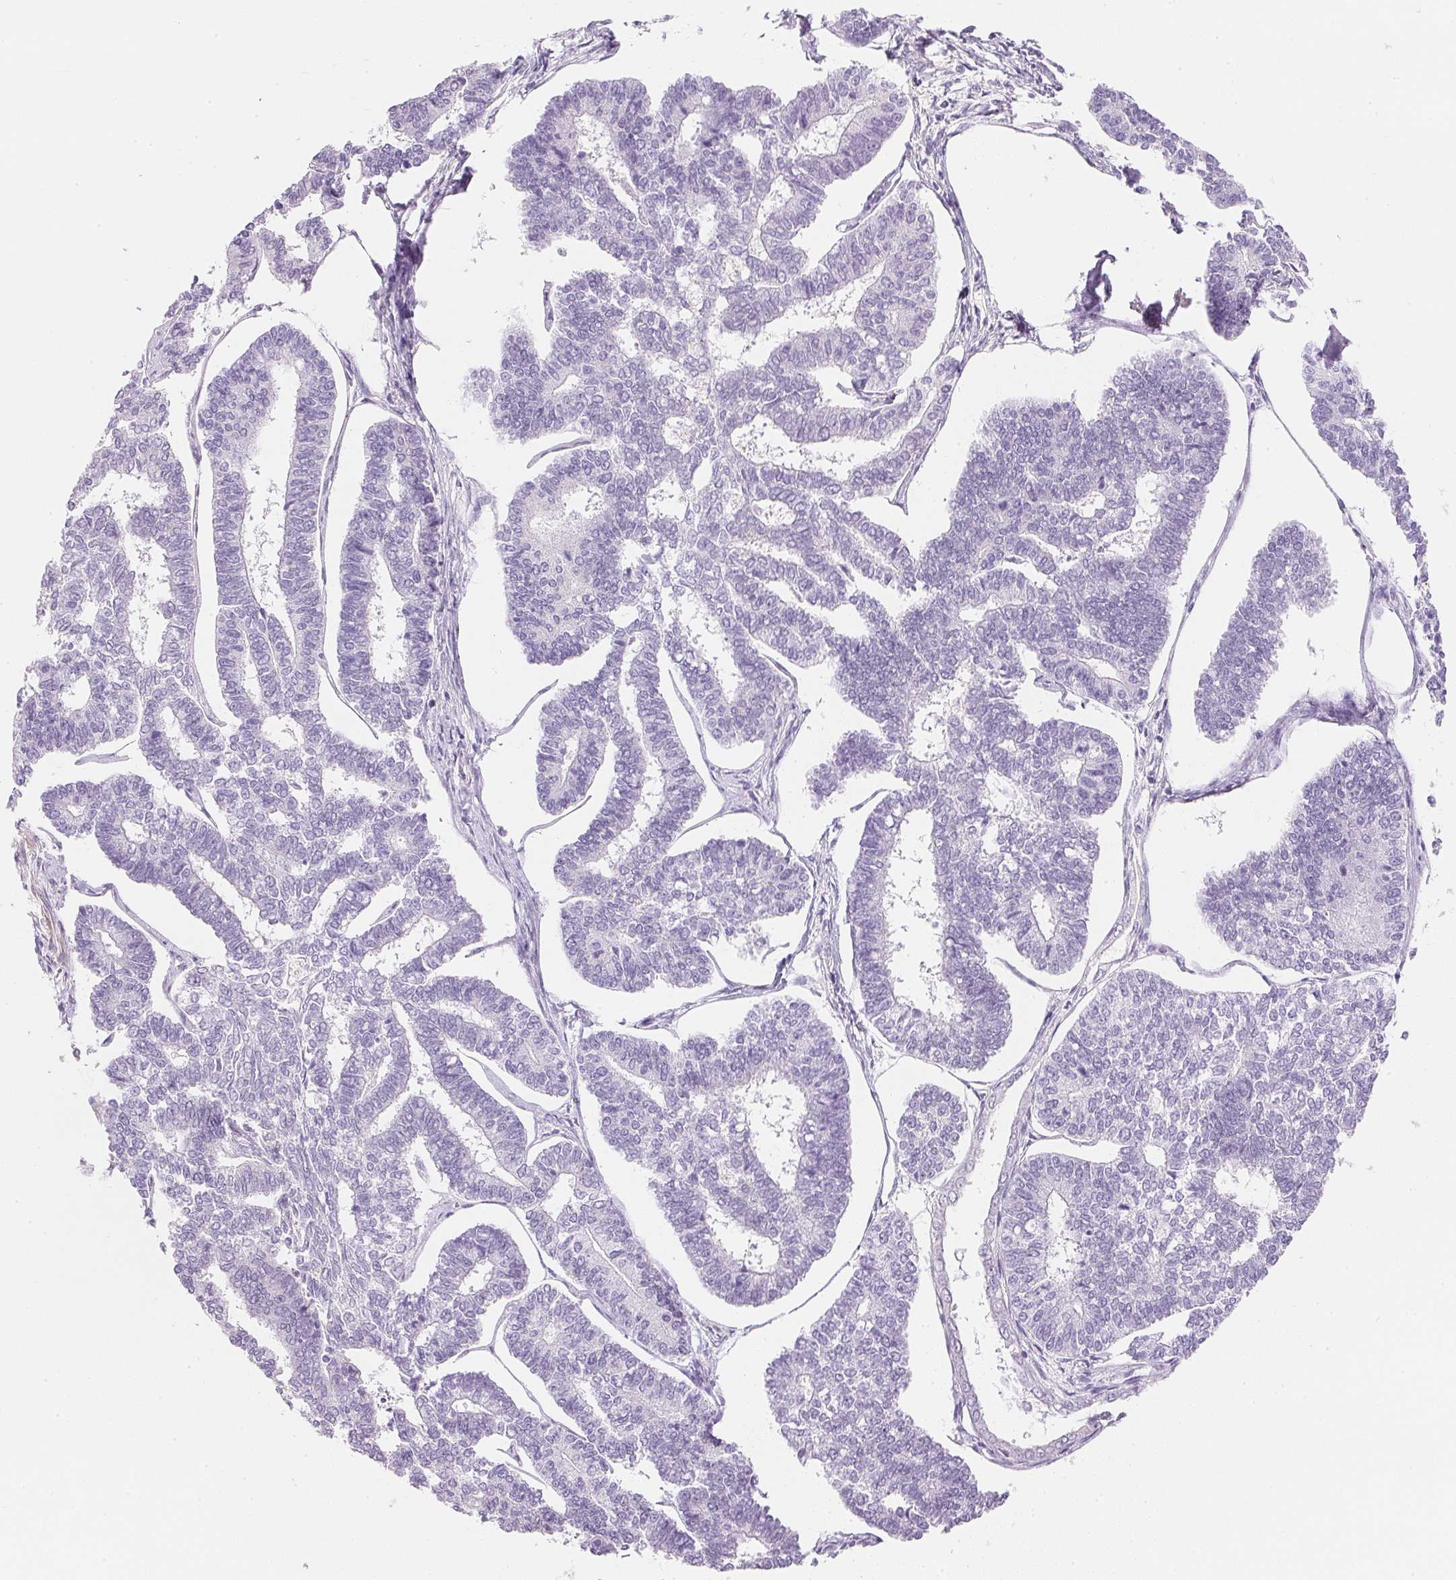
{"staining": {"intensity": "negative", "quantity": "none", "location": "none"}, "tissue": "endometrial cancer", "cell_type": "Tumor cells", "image_type": "cancer", "snomed": [{"axis": "morphology", "description": "Adenocarcinoma, NOS"}, {"axis": "topography", "description": "Endometrium"}], "caption": "Micrograph shows no protein staining in tumor cells of endometrial cancer (adenocarcinoma) tissue. (Immunohistochemistry, brightfield microscopy, high magnification).", "gene": "KCNE2", "patient": {"sex": "female", "age": 70}}